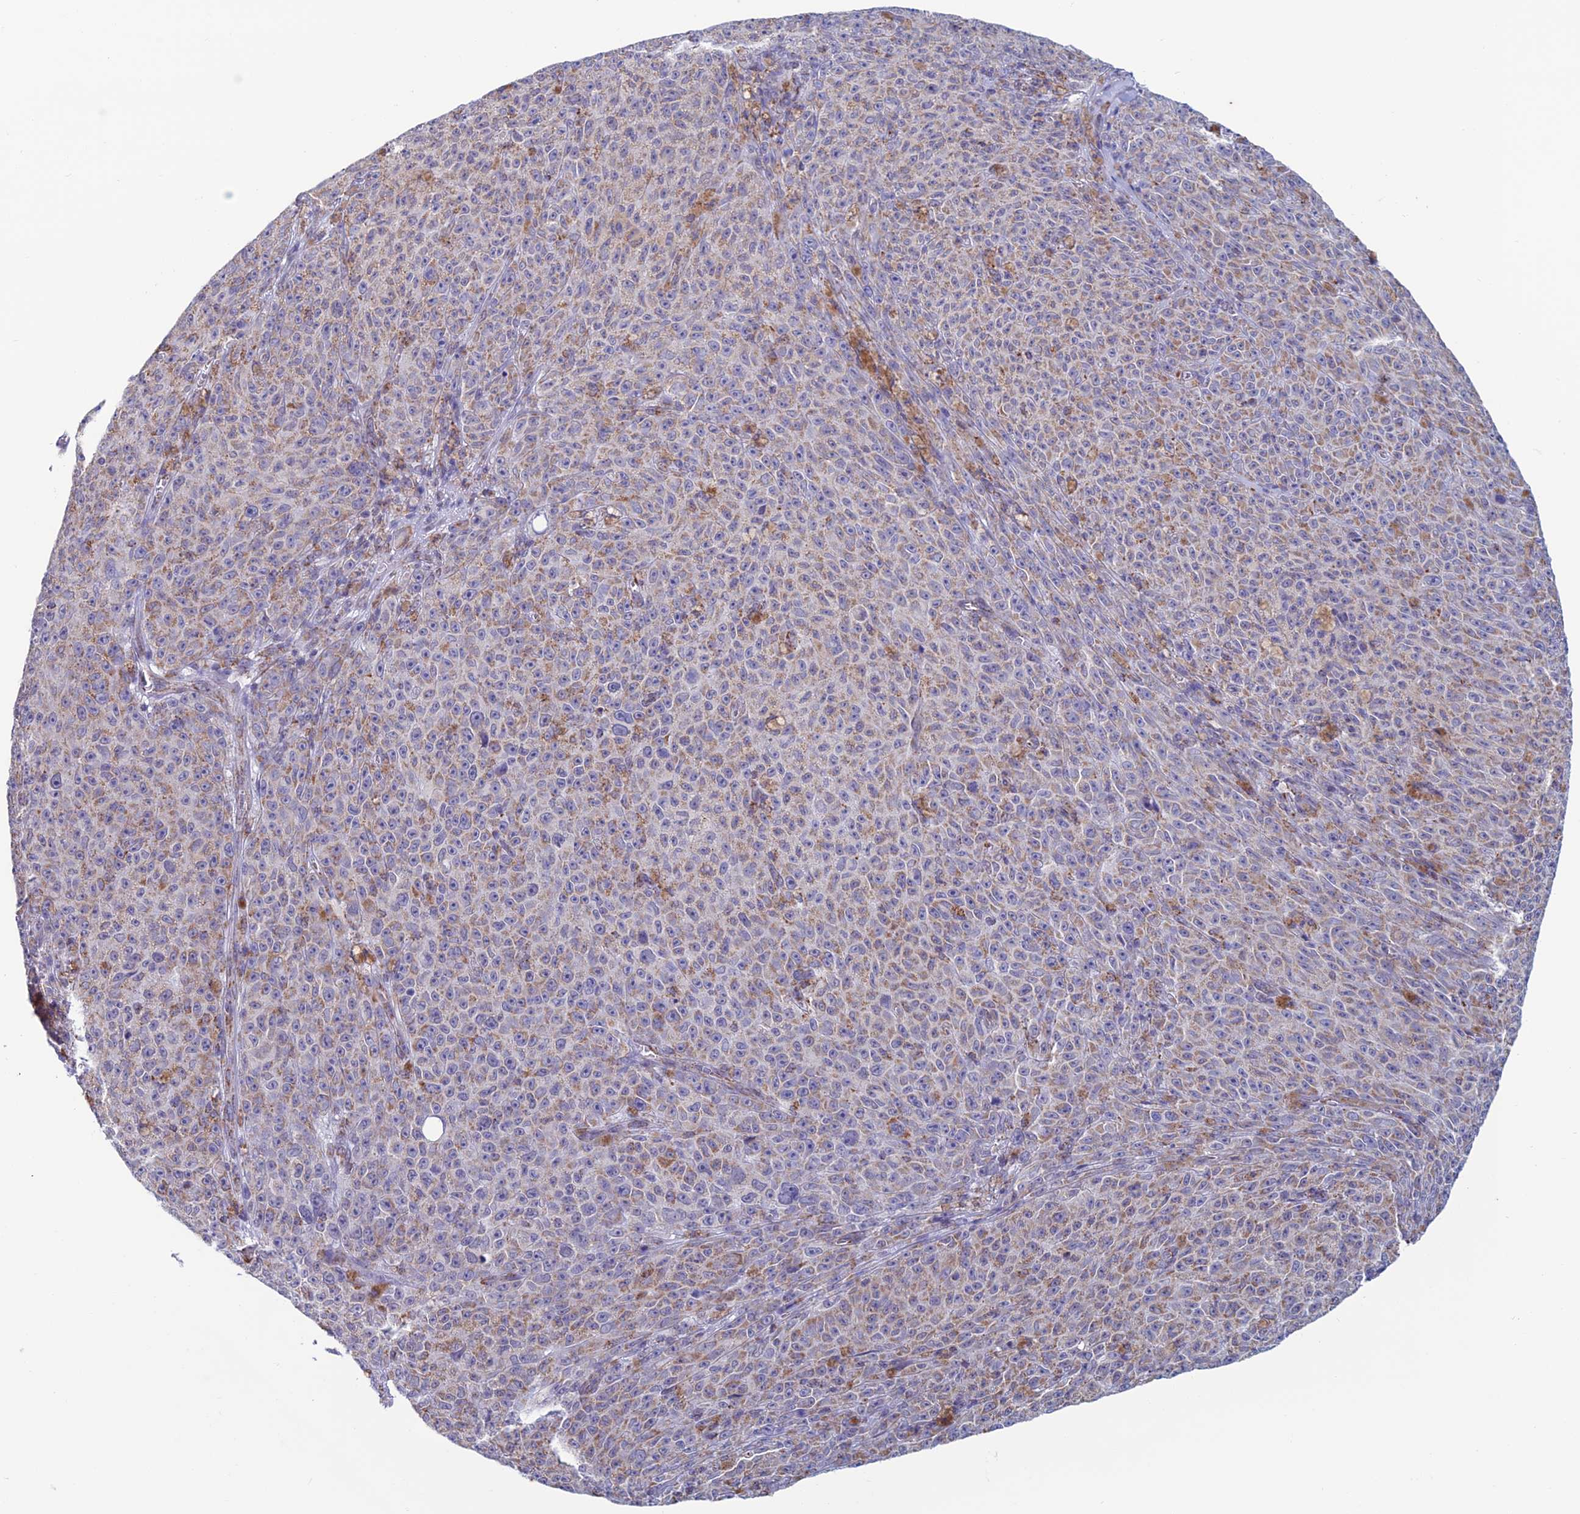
{"staining": {"intensity": "weak", "quantity": ">75%", "location": "cytoplasmic/membranous"}, "tissue": "melanoma", "cell_type": "Tumor cells", "image_type": "cancer", "snomed": [{"axis": "morphology", "description": "Malignant melanoma, NOS"}, {"axis": "topography", "description": "Skin"}], "caption": "IHC of human malignant melanoma shows low levels of weak cytoplasmic/membranous expression in approximately >75% of tumor cells.", "gene": "ZNG1B", "patient": {"sex": "female", "age": 82}}